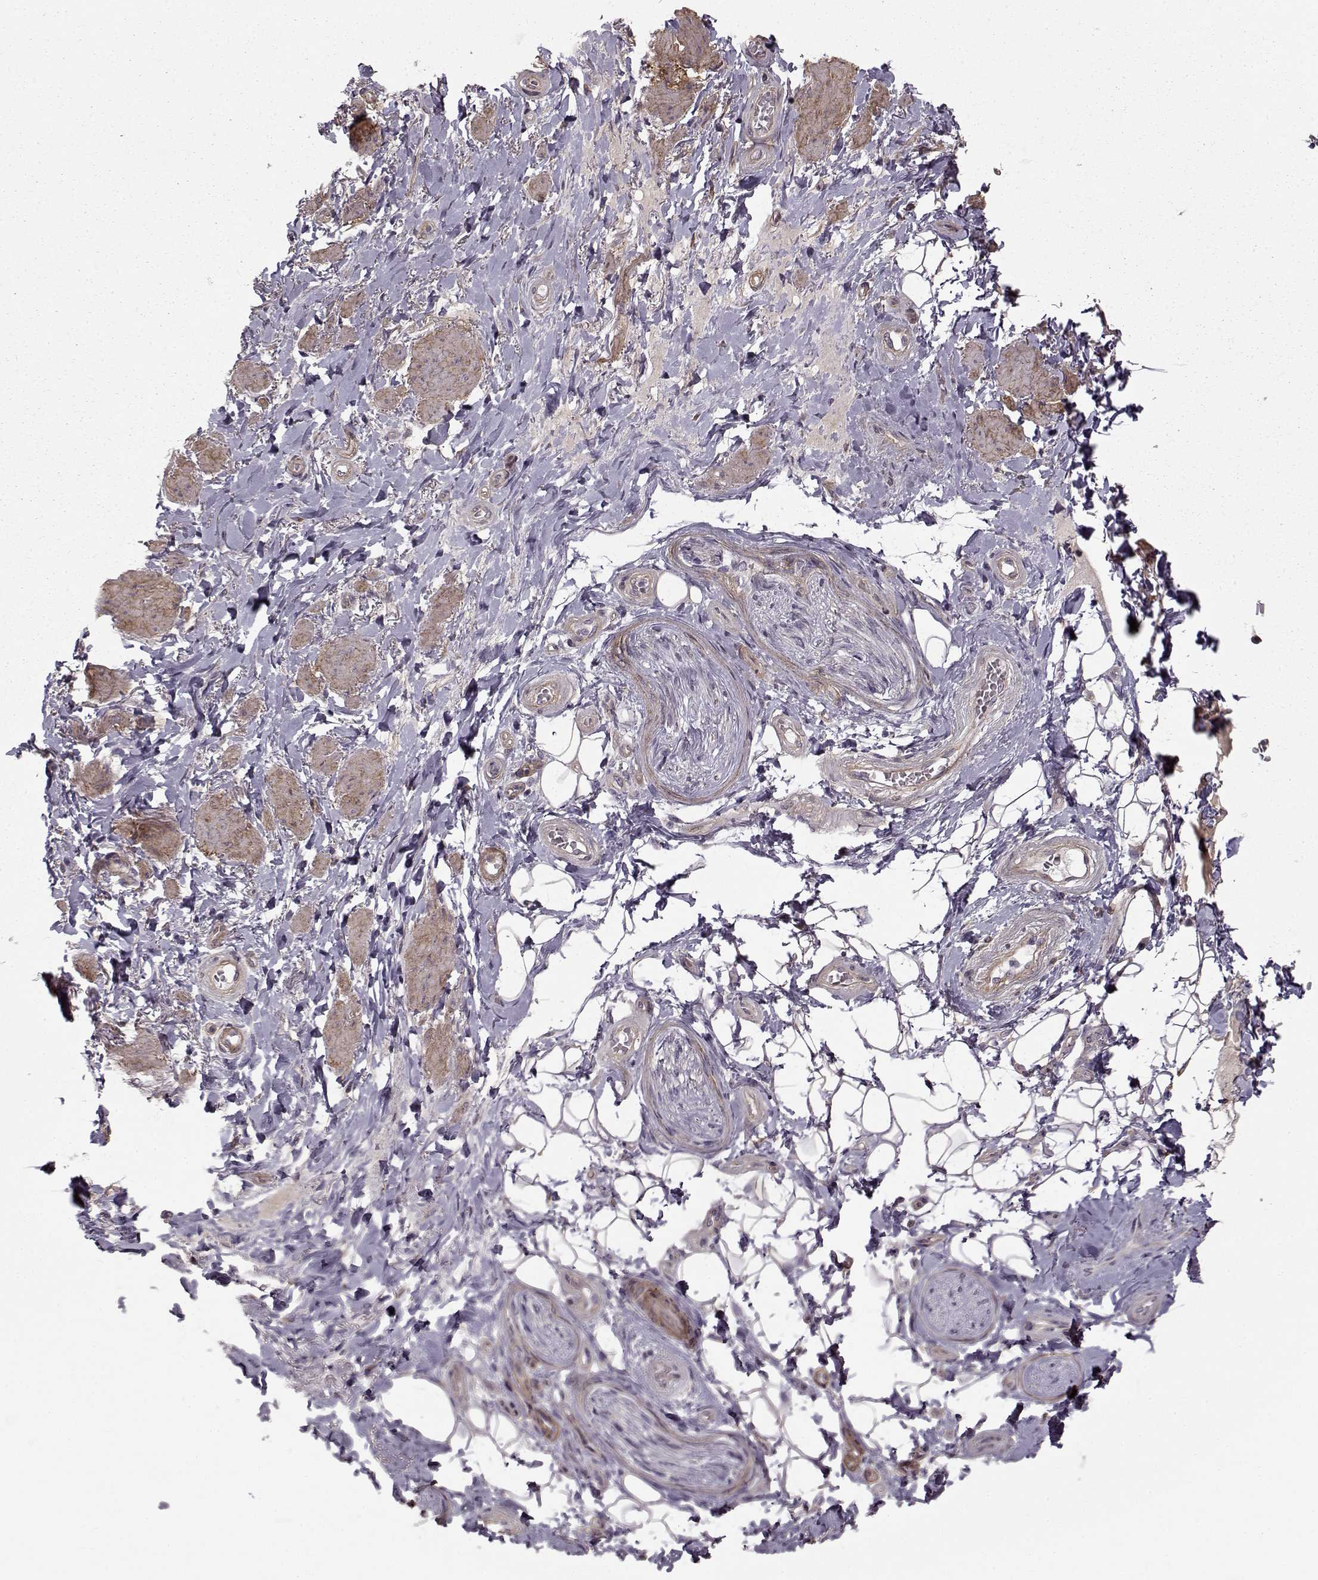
{"staining": {"intensity": "negative", "quantity": "none", "location": "none"}, "tissue": "adipose tissue", "cell_type": "Adipocytes", "image_type": "normal", "snomed": [{"axis": "morphology", "description": "Normal tissue, NOS"}, {"axis": "topography", "description": "Anal"}, {"axis": "topography", "description": "Peripheral nerve tissue"}], "caption": "Immunohistochemistry histopathology image of unremarkable adipose tissue: adipose tissue stained with DAB (3,3'-diaminobenzidine) demonstrates no significant protein expression in adipocytes.", "gene": "LAMB2", "patient": {"sex": "male", "age": 53}}